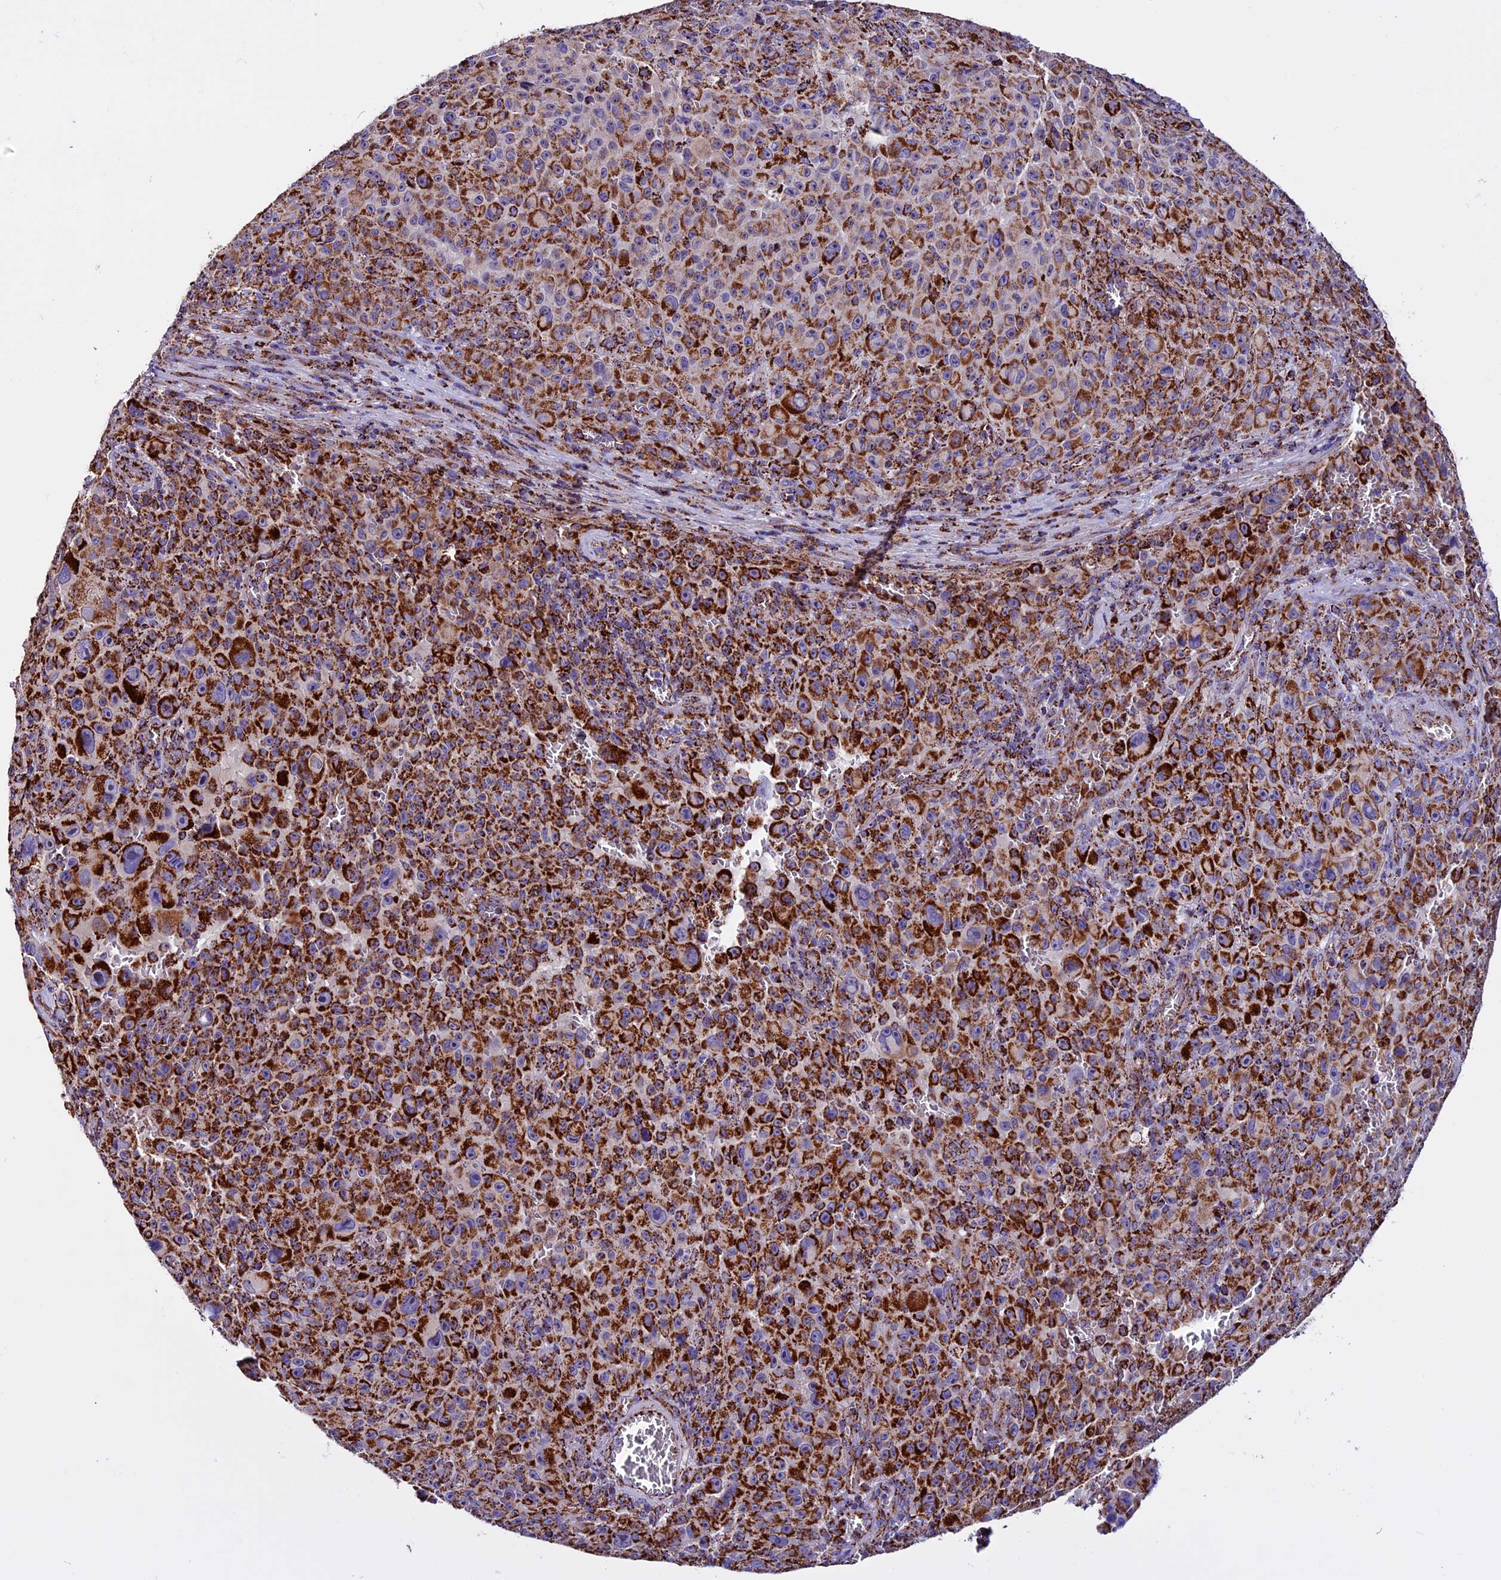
{"staining": {"intensity": "strong", "quantity": ">75%", "location": "cytoplasmic/membranous"}, "tissue": "melanoma", "cell_type": "Tumor cells", "image_type": "cancer", "snomed": [{"axis": "morphology", "description": "Malignant melanoma, NOS"}, {"axis": "topography", "description": "Skin"}], "caption": "Human malignant melanoma stained with a protein marker reveals strong staining in tumor cells.", "gene": "CX3CL1", "patient": {"sex": "female", "age": 82}}